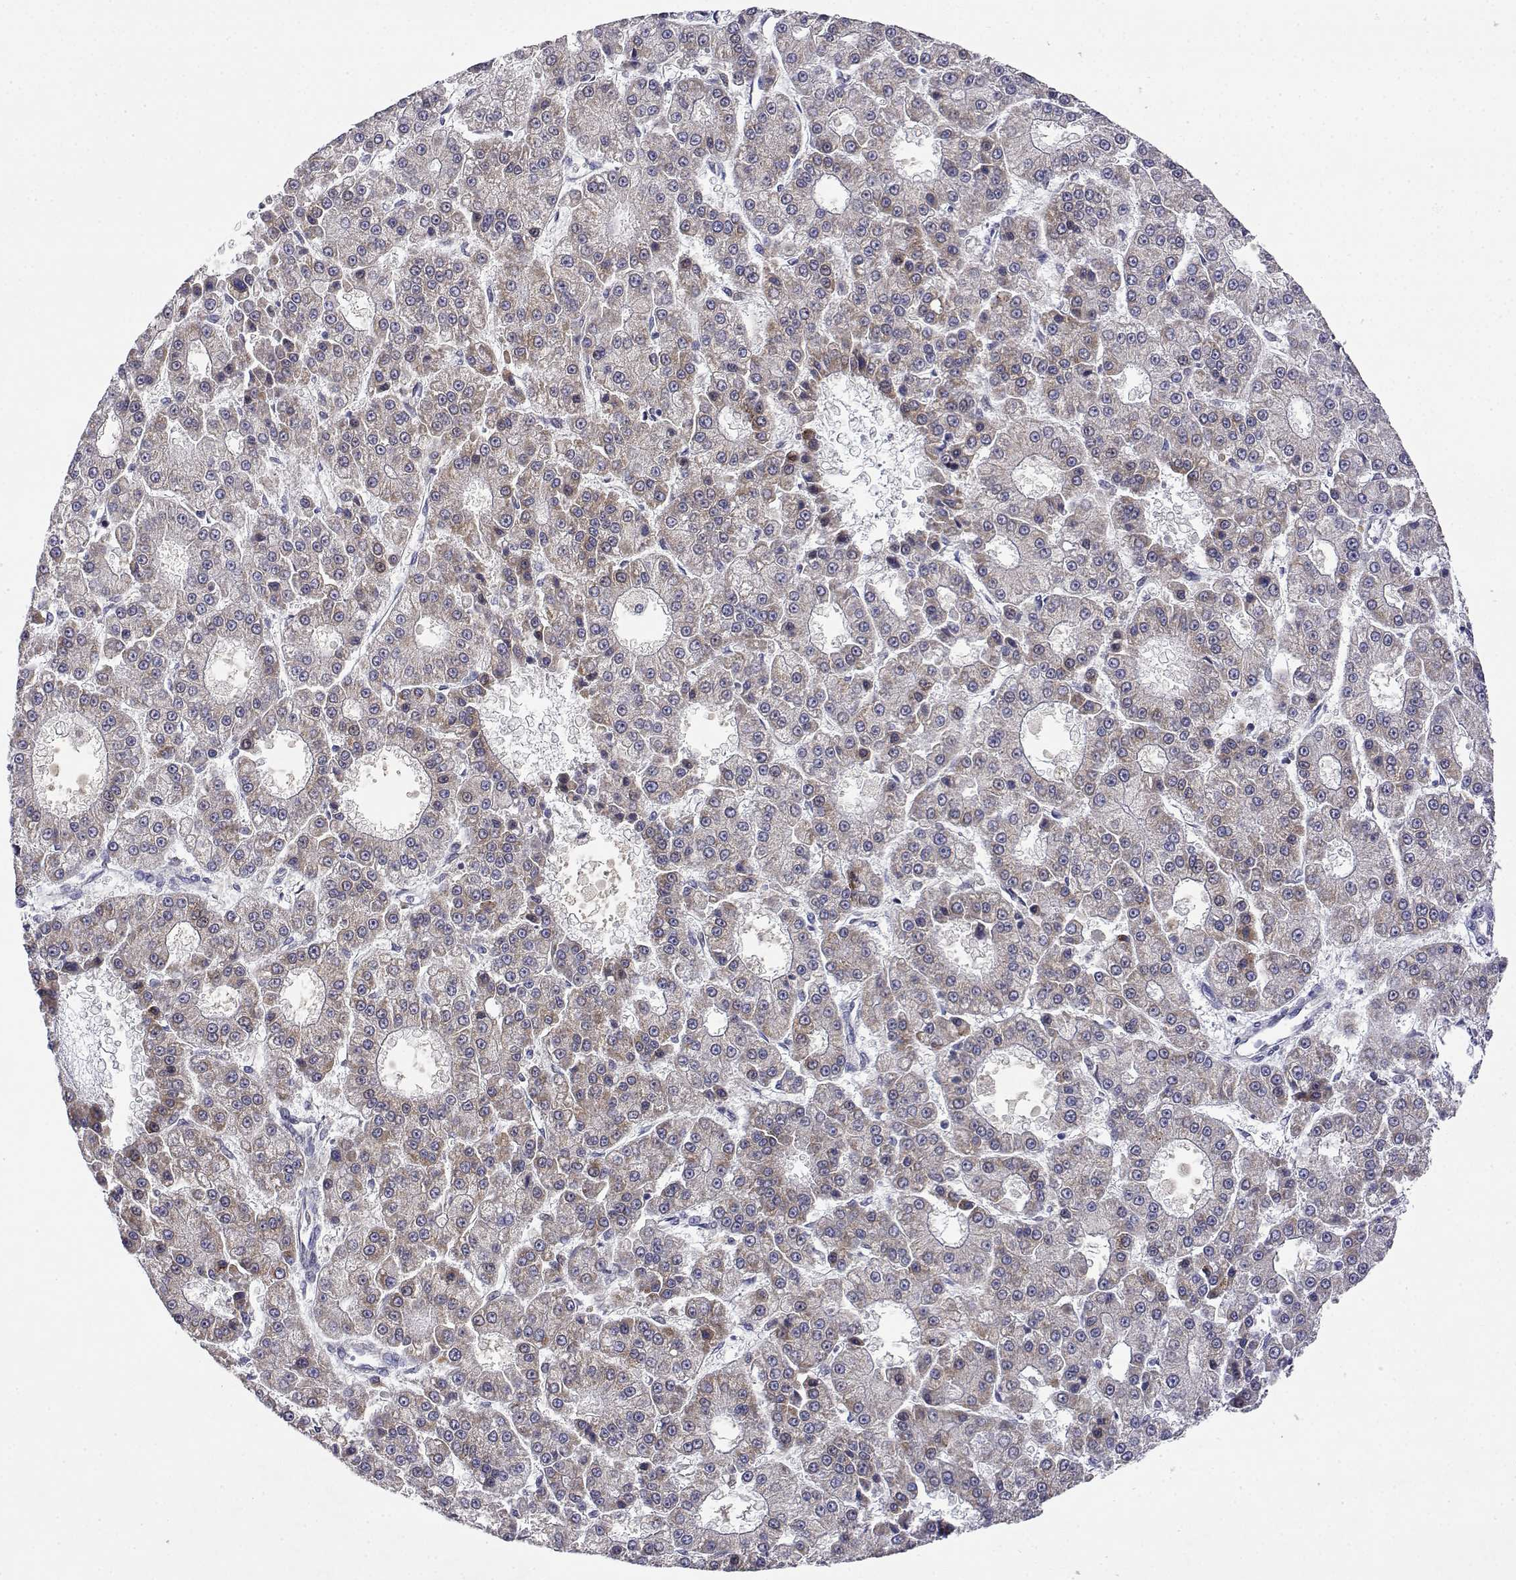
{"staining": {"intensity": "weak", "quantity": "<25%", "location": "cytoplasmic/membranous"}, "tissue": "liver cancer", "cell_type": "Tumor cells", "image_type": "cancer", "snomed": [{"axis": "morphology", "description": "Carcinoma, Hepatocellular, NOS"}, {"axis": "topography", "description": "Liver"}], "caption": "Photomicrograph shows no protein expression in tumor cells of liver cancer tissue.", "gene": "GADD45GIP1", "patient": {"sex": "male", "age": 70}}